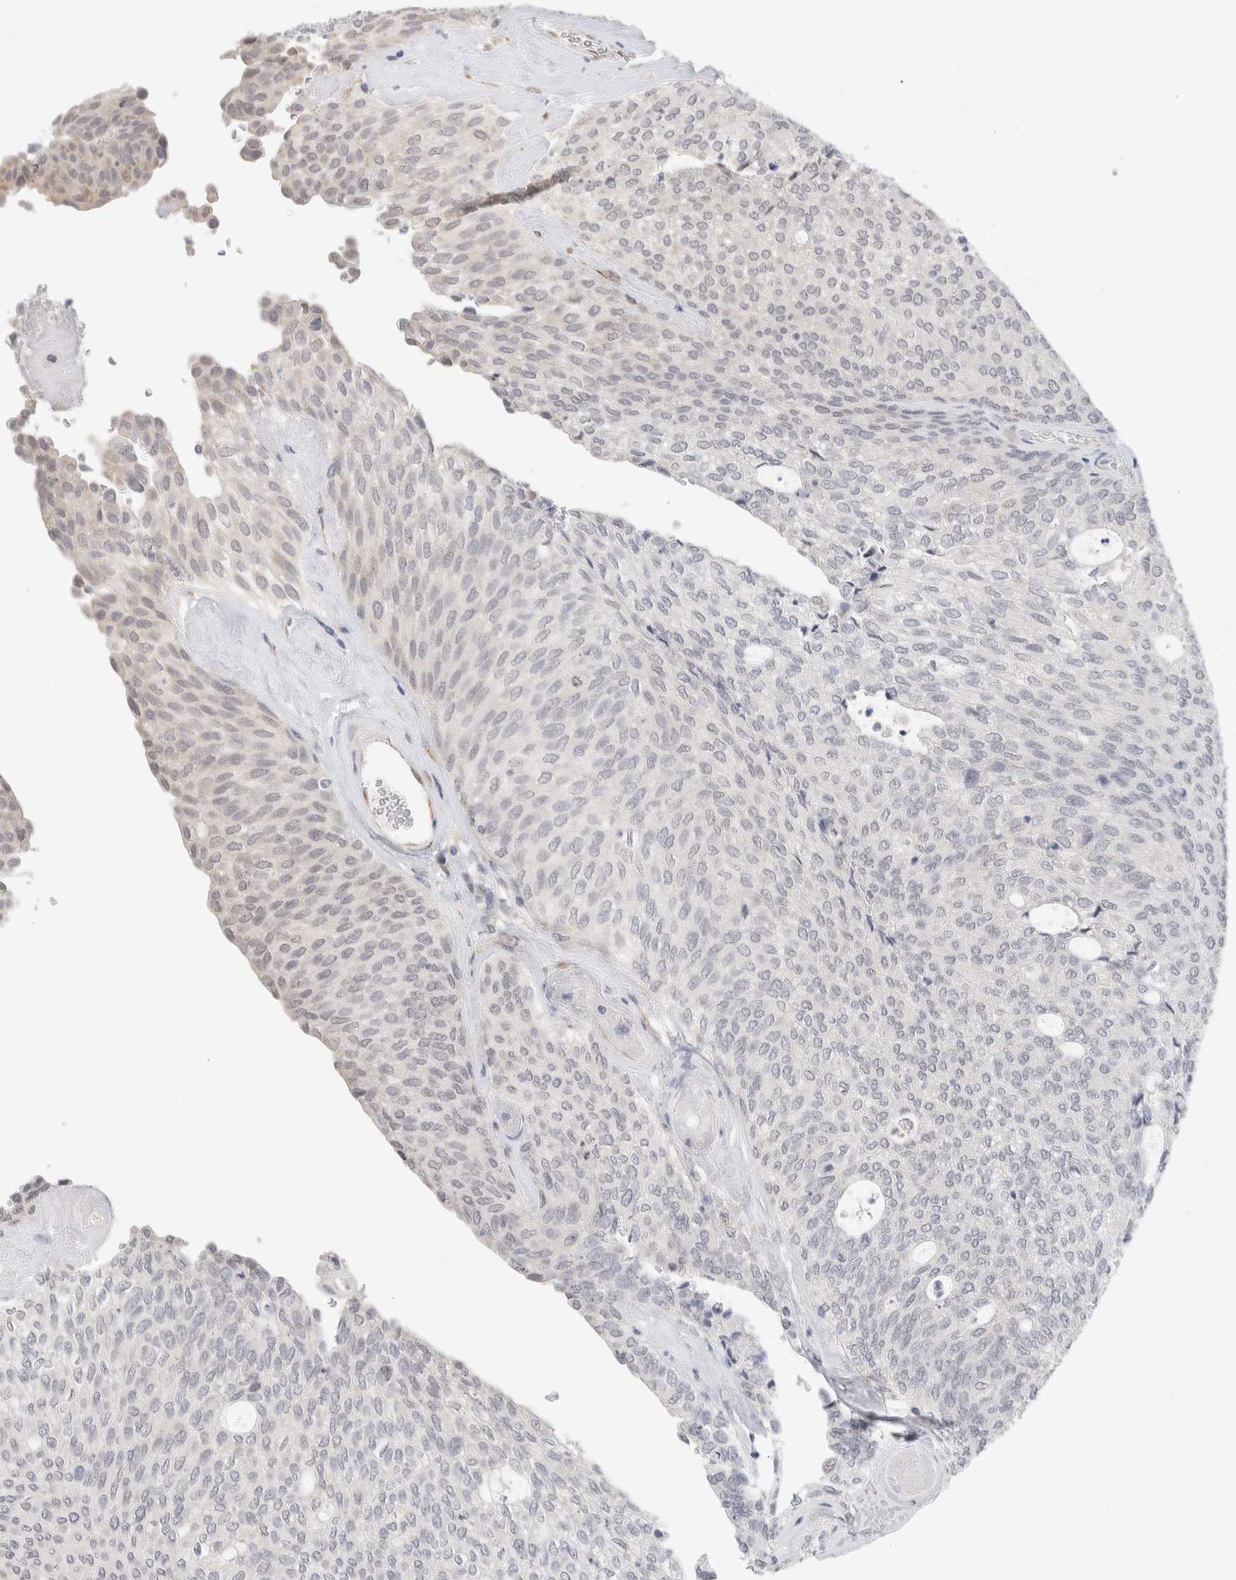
{"staining": {"intensity": "negative", "quantity": "none", "location": "none"}, "tissue": "urothelial cancer", "cell_type": "Tumor cells", "image_type": "cancer", "snomed": [{"axis": "morphology", "description": "Urothelial carcinoma, Low grade"}, {"axis": "topography", "description": "Urinary bladder"}], "caption": "Immunohistochemistry (IHC) of human low-grade urothelial carcinoma displays no positivity in tumor cells.", "gene": "HDLBP", "patient": {"sex": "female", "age": 79}}